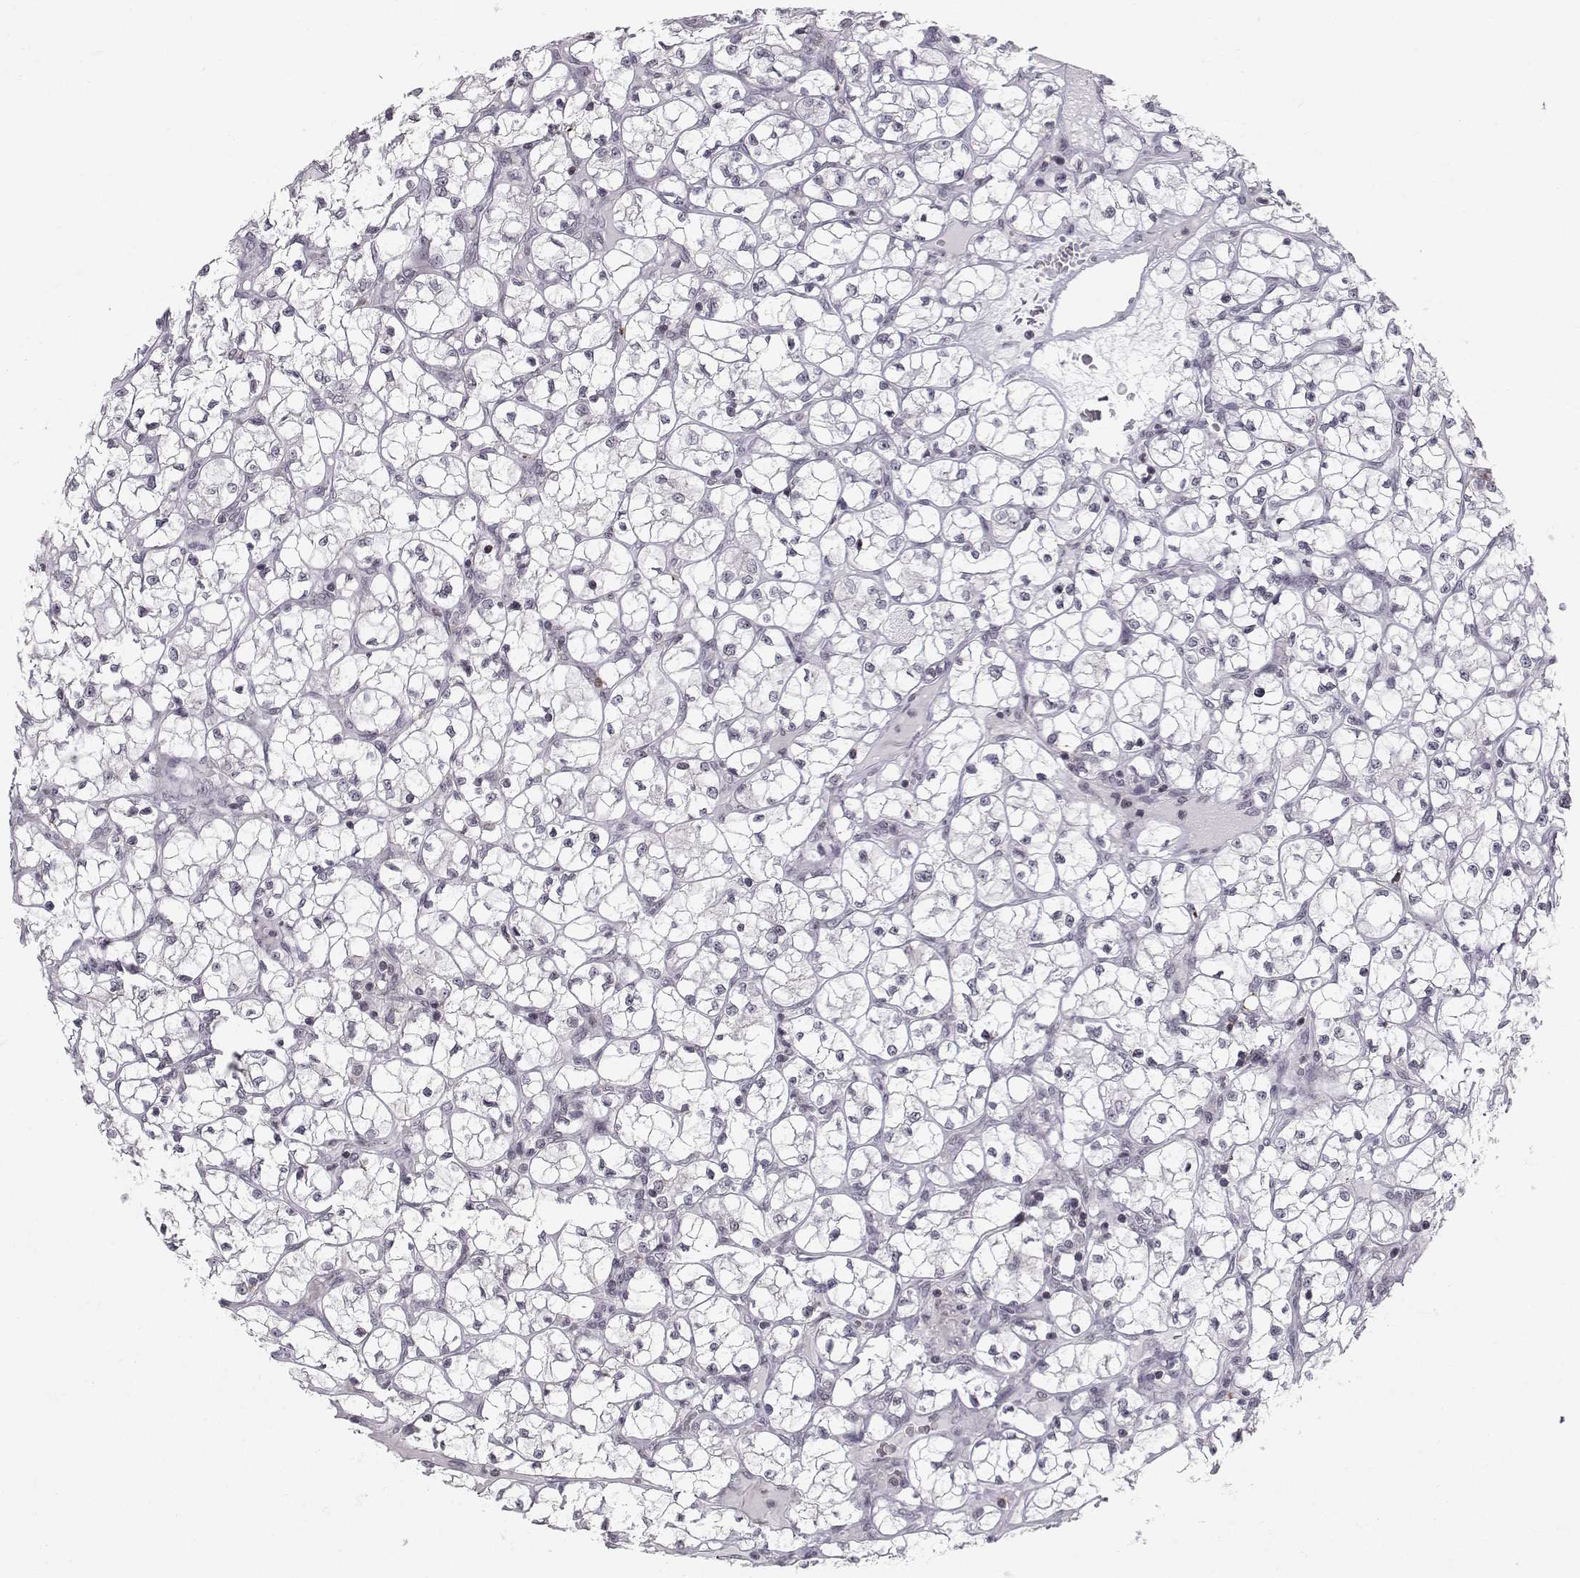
{"staining": {"intensity": "negative", "quantity": "none", "location": "none"}, "tissue": "renal cancer", "cell_type": "Tumor cells", "image_type": "cancer", "snomed": [{"axis": "morphology", "description": "Adenocarcinoma, NOS"}, {"axis": "topography", "description": "Kidney"}], "caption": "This is an immunohistochemistry (IHC) photomicrograph of human renal cancer. There is no expression in tumor cells.", "gene": "MARCHF4", "patient": {"sex": "female", "age": 64}}